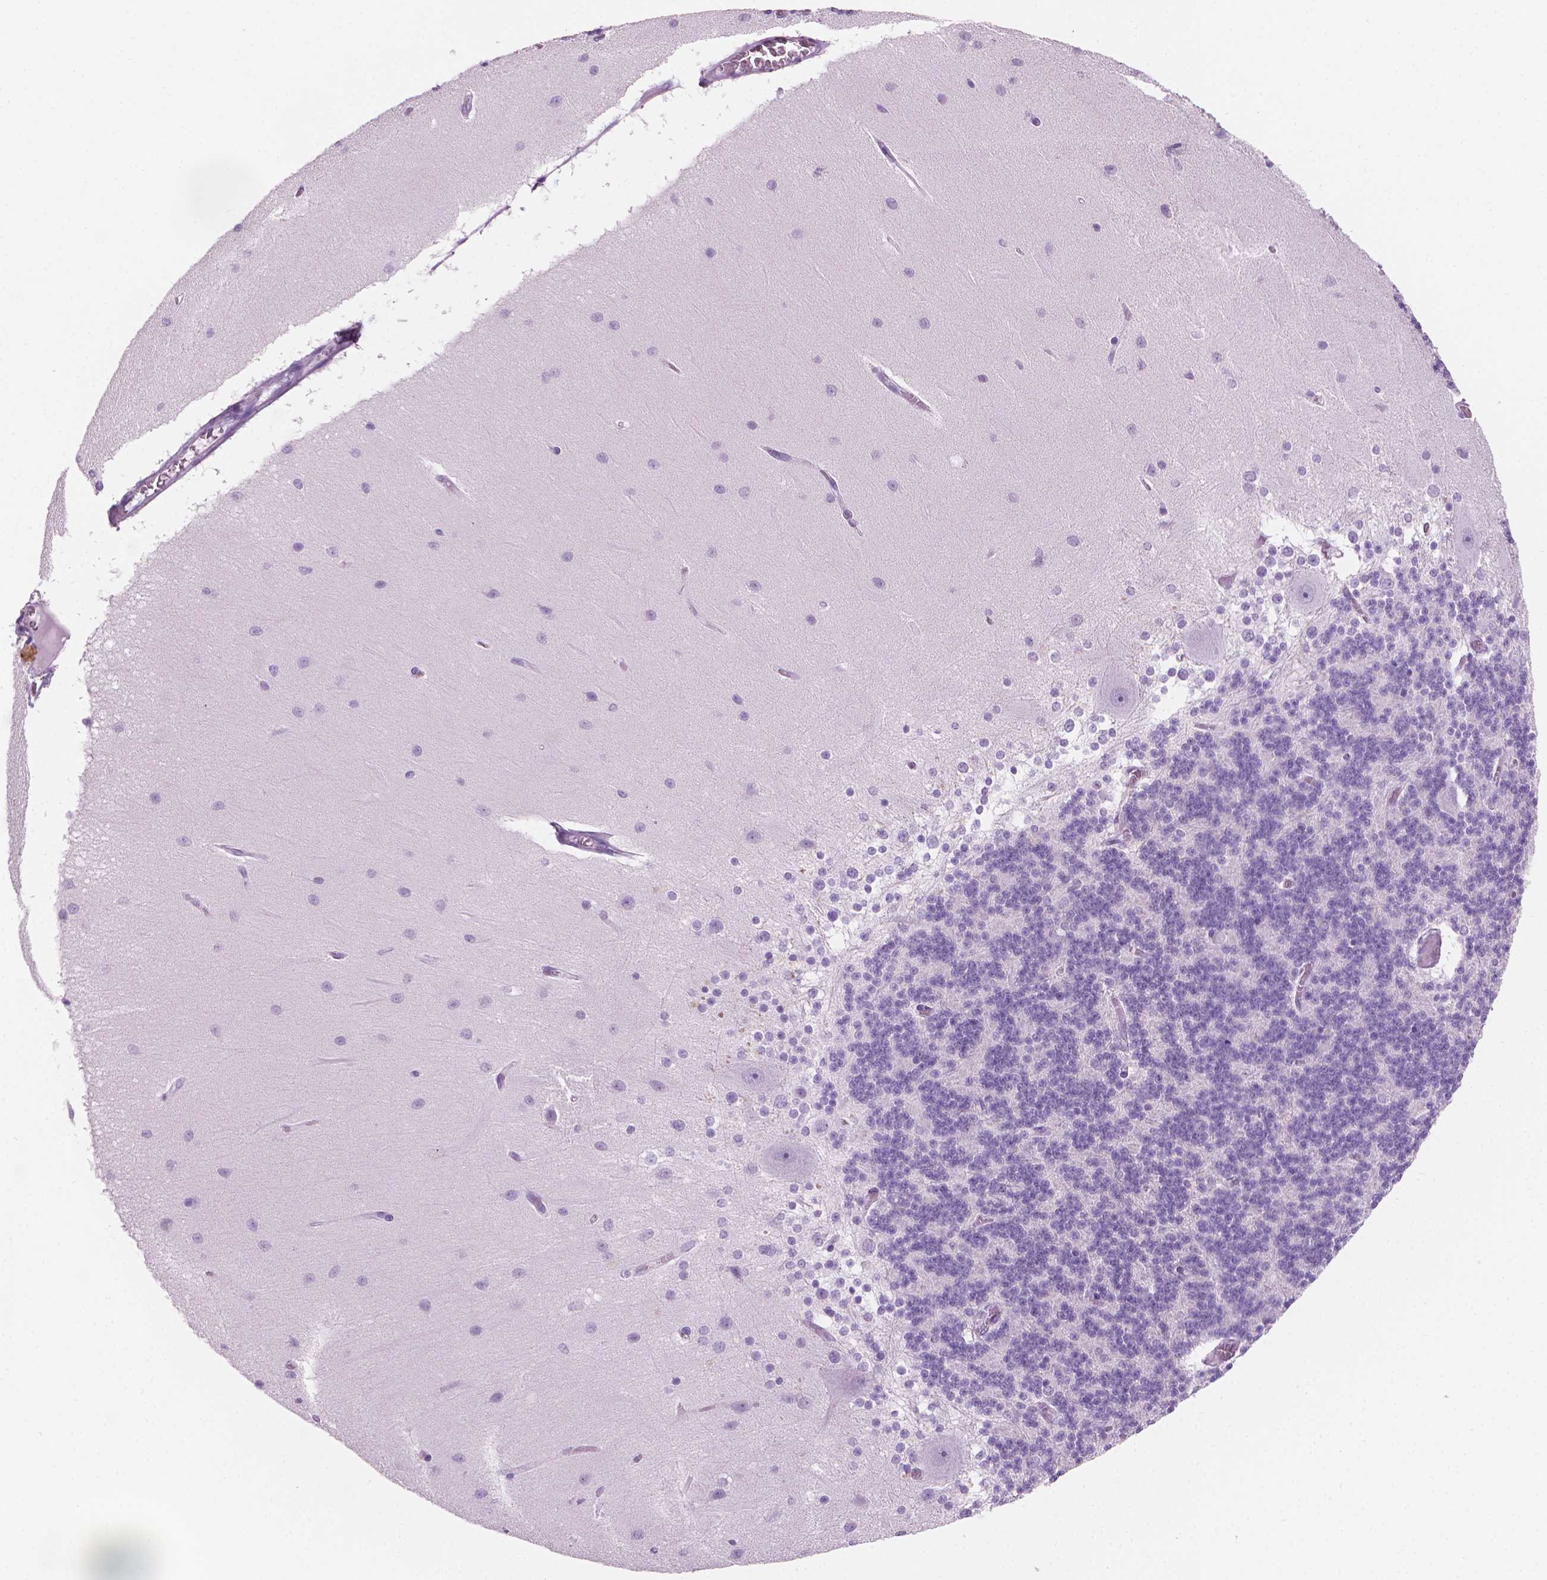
{"staining": {"intensity": "negative", "quantity": "none", "location": "none"}, "tissue": "cerebellum", "cell_type": "Cells in granular layer", "image_type": "normal", "snomed": [{"axis": "morphology", "description": "Normal tissue, NOS"}, {"axis": "topography", "description": "Cerebellum"}], "caption": "The micrograph exhibits no significant staining in cells in granular layer of cerebellum. (DAB (3,3'-diaminobenzidine) immunohistochemistry visualized using brightfield microscopy, high magnification).", "gene": "TTC29", "patient": {"sex": "female", "age": 54}}